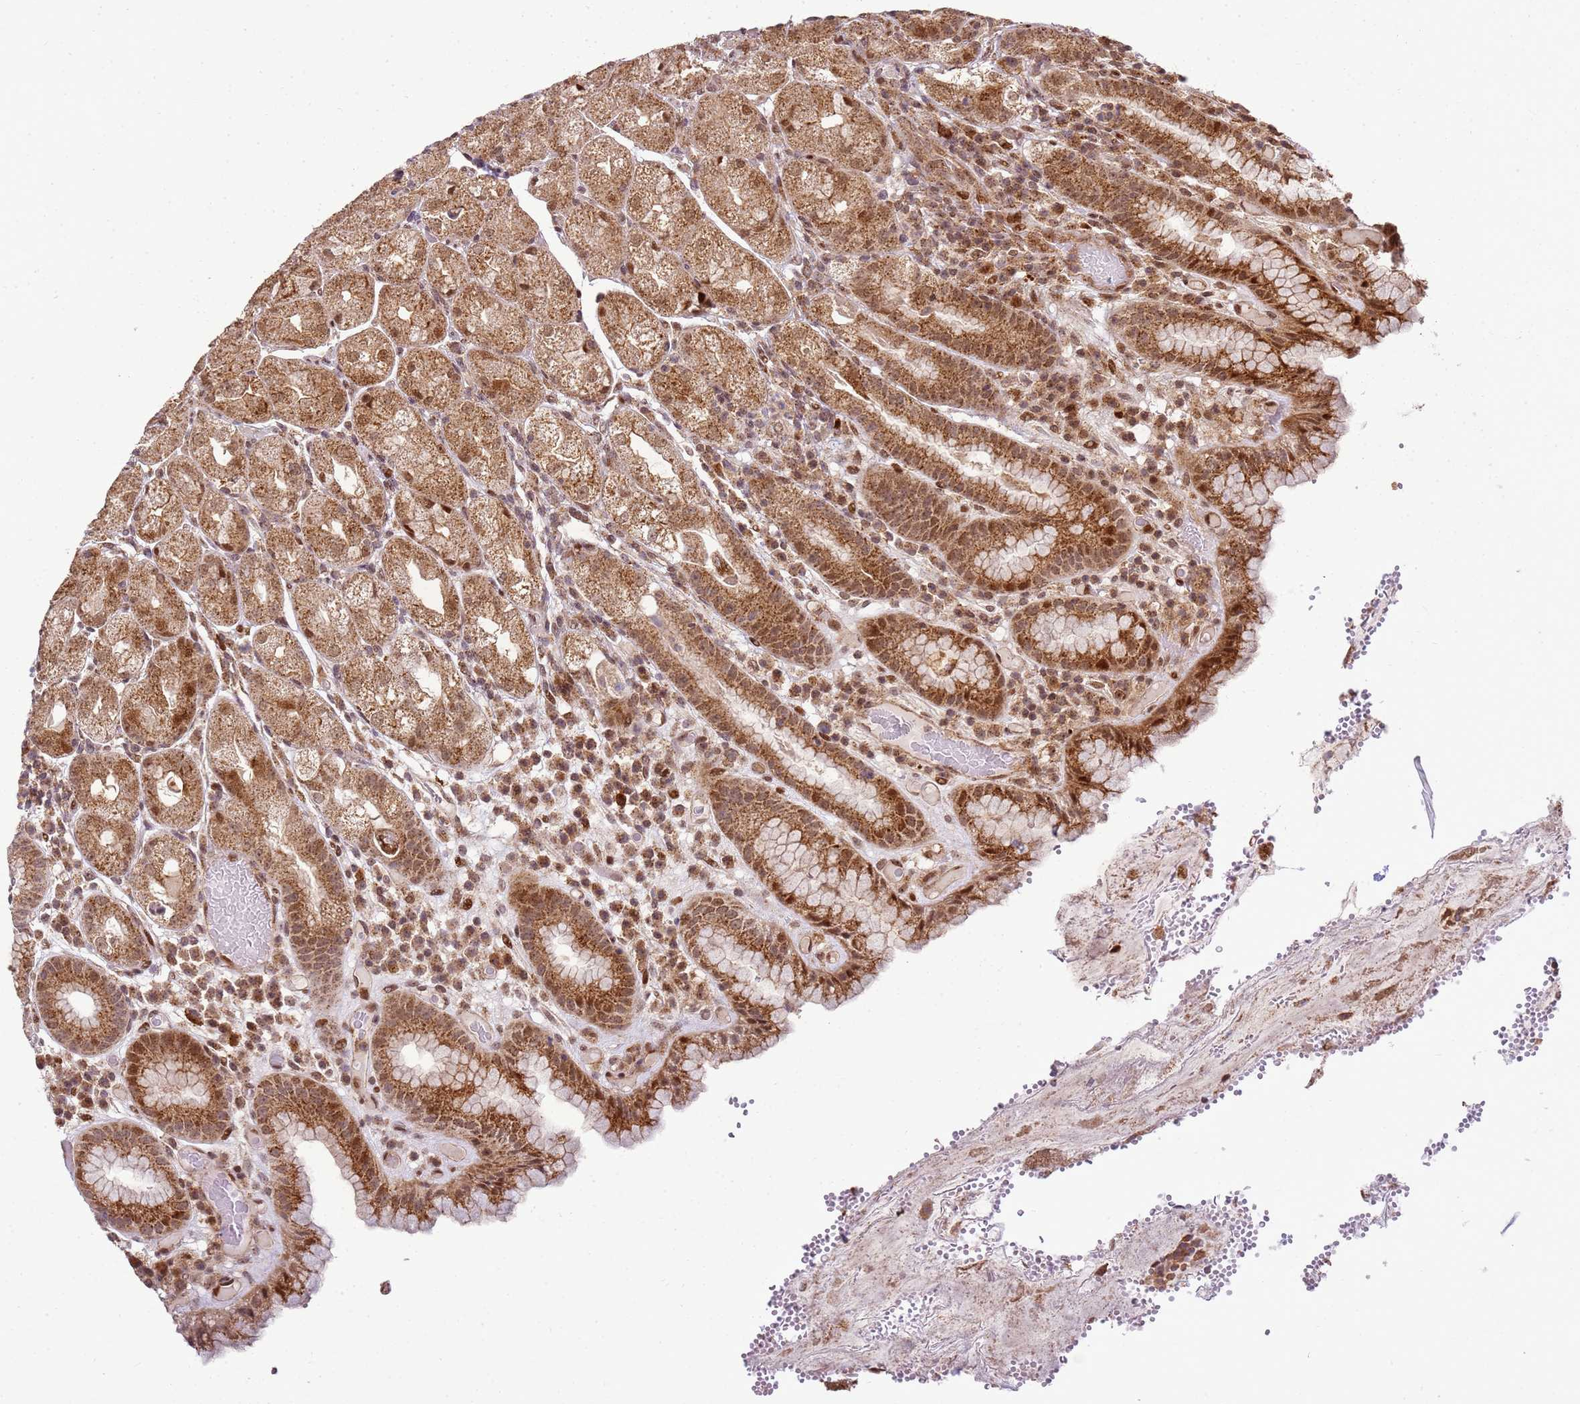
{"staining": {"intensity": "moderate", "quantity": ">75%", "location": "cytoplasmic/membranous,nuclear"}, "tissue": "stomach", "cell_type": "Glandular cells", "image_type": "normal", "snomed": [{"axis": "morphology", "description": "Normal tissue, NOS"}, {"axis": "topography", "description": "Stomach, upper"}], "caption": "Immunohistochemical staining of unremarkable stomach shows >75% levels of moderate cytoplasmic/membranous,nuclear protein positivity in approximately >75% of glandular cells. (DAB IHC, brown staining for protein, blue staining for nuclei).", "gene": "PEX14", "patient": {"sex": "male", "age": 52}}